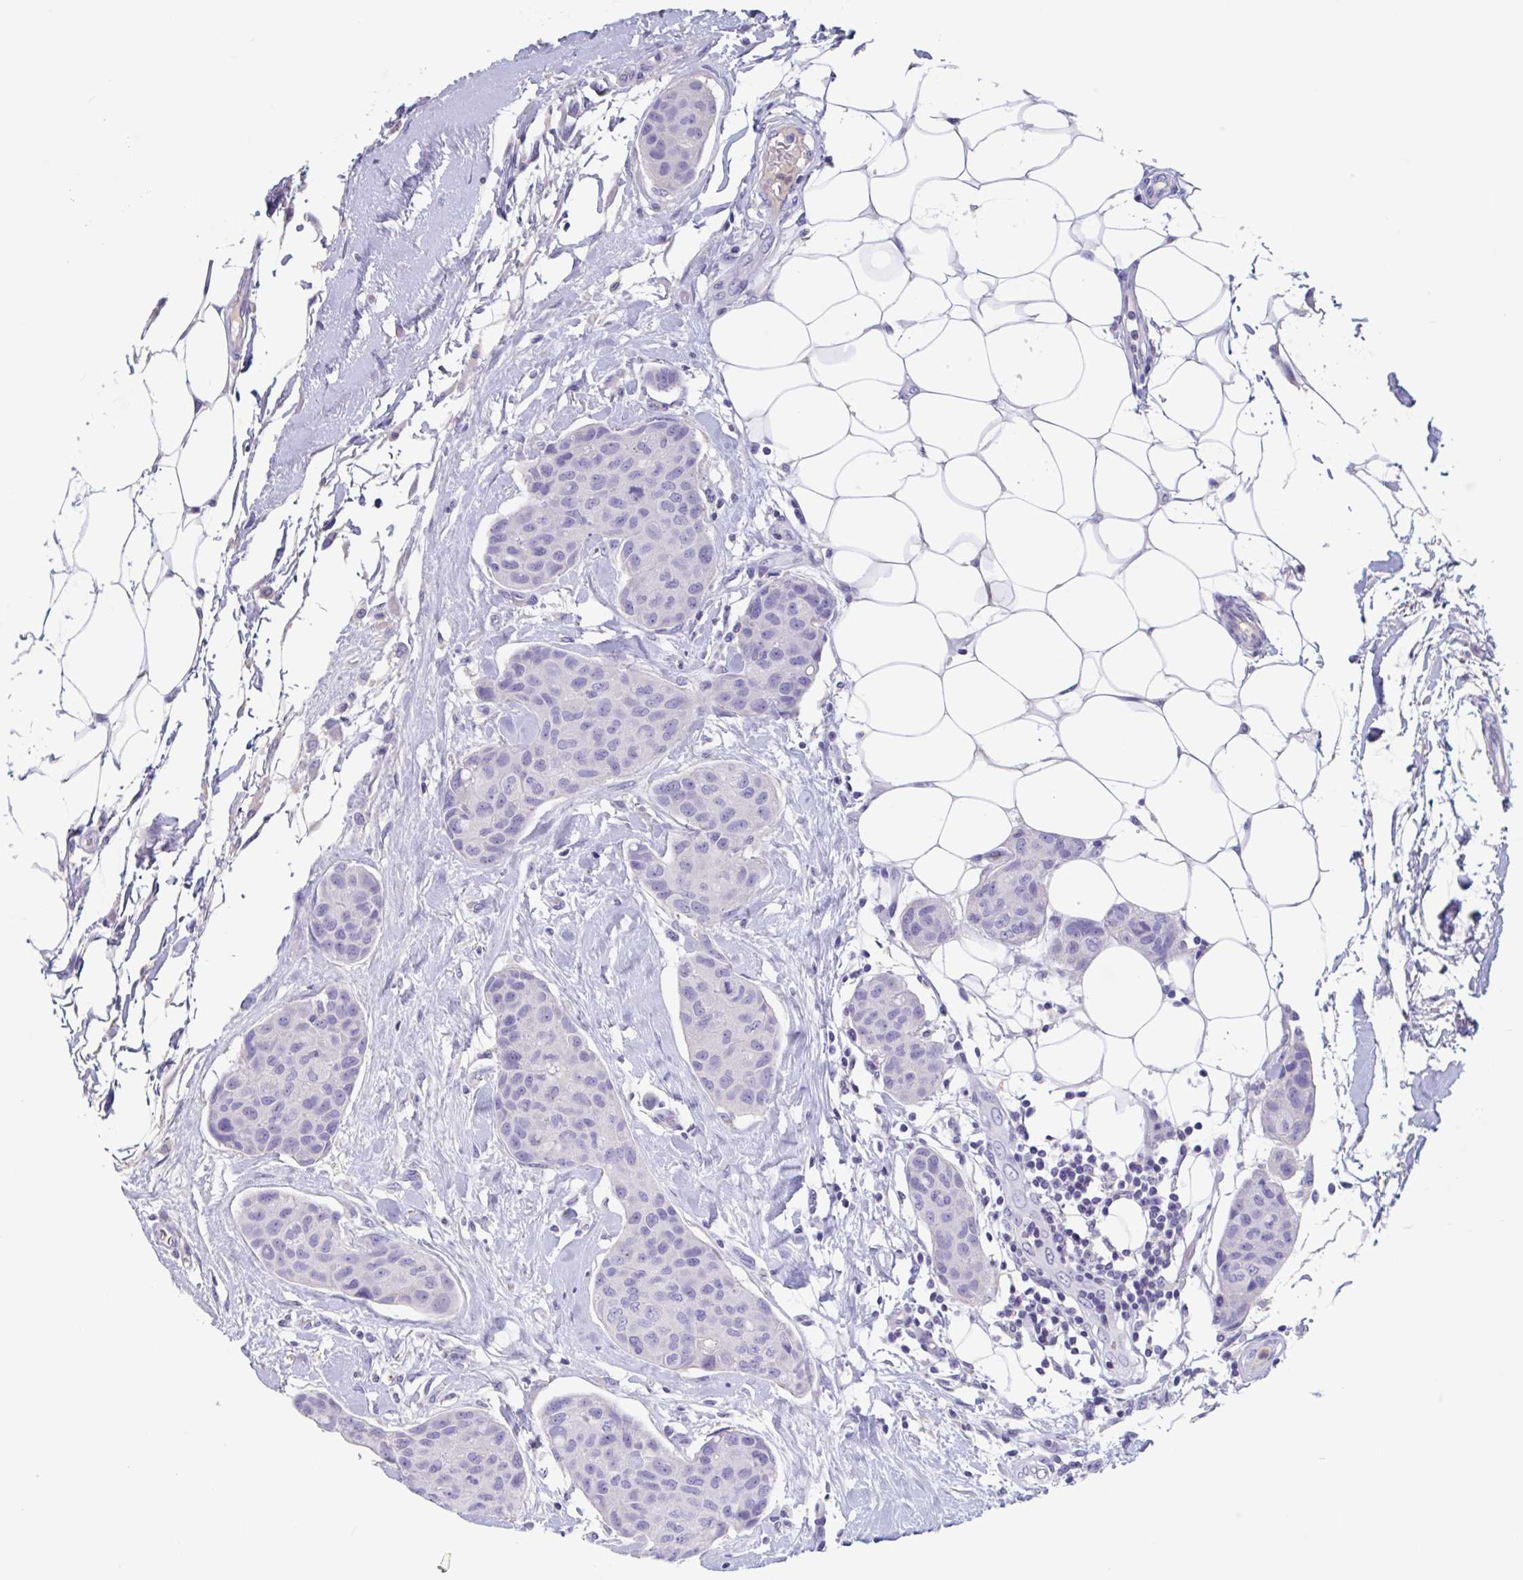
{"staining": {"intensity": "negative", "quantity": "none", "location": "none"}, "tissue": "breast cancer", "cell_type": "Tumor cells", "image_type": "cancer", "snomed": [{"axis": "morphology", "description": "Duct carcinoma"}, {"axis": "topography", "description": "Breast"}, {"axis": "topography", "description": "Lymph node"}], "caption": "A histopathology image of human breast intraductal carcinoma is negative for staining in tumor cells.", "gene": "ZNHIT2", "patient": {"sex": "female", "age": 80}}